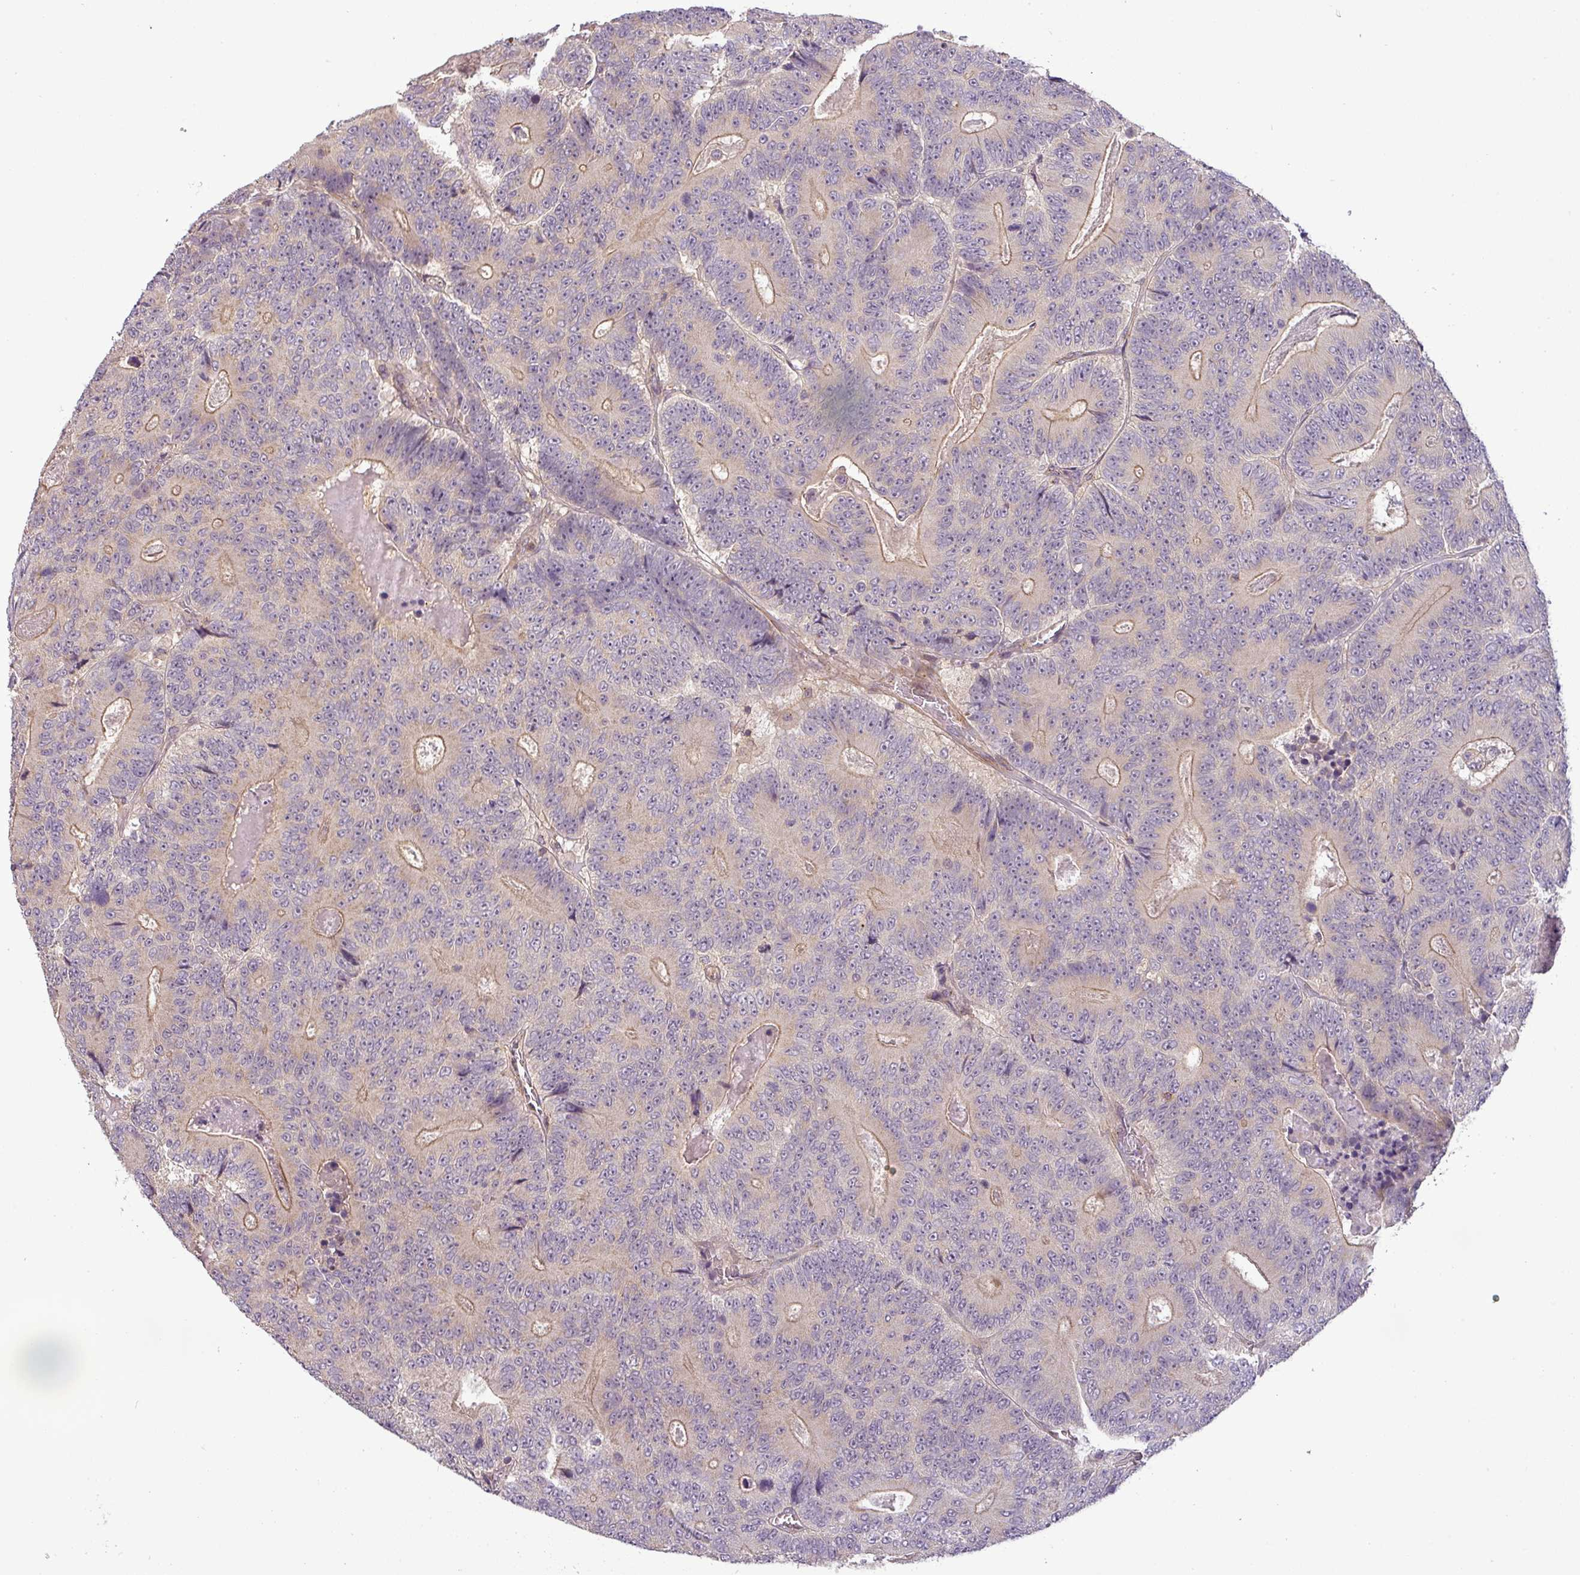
{"staining": {"intensity": "weak", "quantity": "<25%", "location": "cytoplasmic/membranous"}, "tissue": "colorectal cancer", "cell_type": "Tumor cells", "image_type": "cancer", "snomed": [{"axis": "morphology", "description": "Adenocarcinoma, NOS"}, {"axis": "topography", "description": "Colon"}], "caption": "The immunohistochemistry (IHC) image has no significant staining in tumor cells of colorectal adenocarcinoma tissue.", "gene": "NIN", "patient": {"sex": "male", "age": 83}}